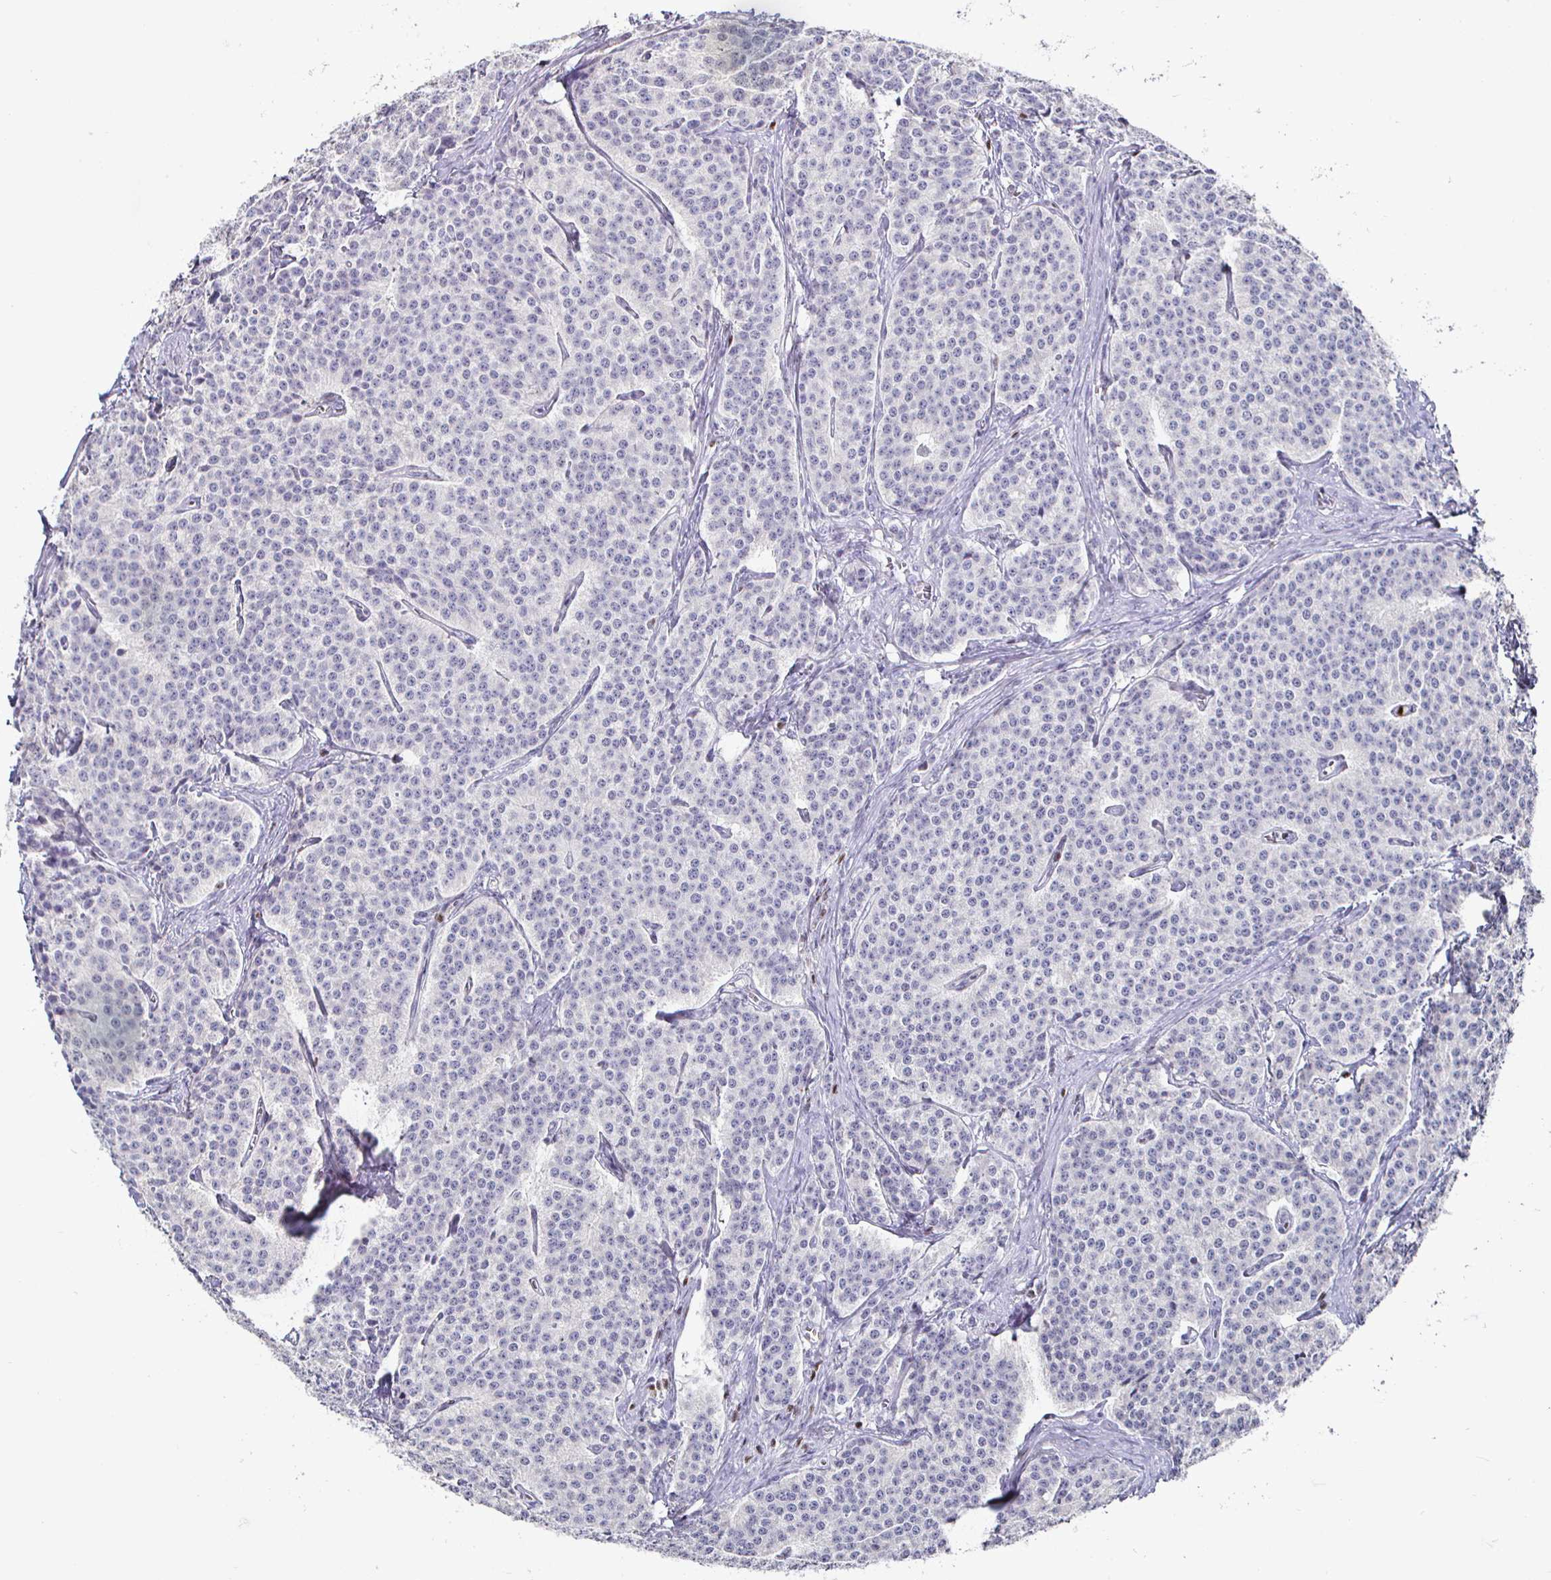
{"staining": {"intensity": "negative", "quantity": "none", "location": "none"}, "tissue": "carcinoid", "cell_type": "Tumor cells", "image_type": "cancer", "snomed": [{"axis": "morphology", "description": "Carcinoid, malignant, NOS"}, {"axis": "topography", "description": "Small intestine"}], "caption": "Histopathology image shows no protein staining in tumor cells of carcinoid tissue.", "gene": "RUNX2", "patient": {"sex": "female", "age": 64}}